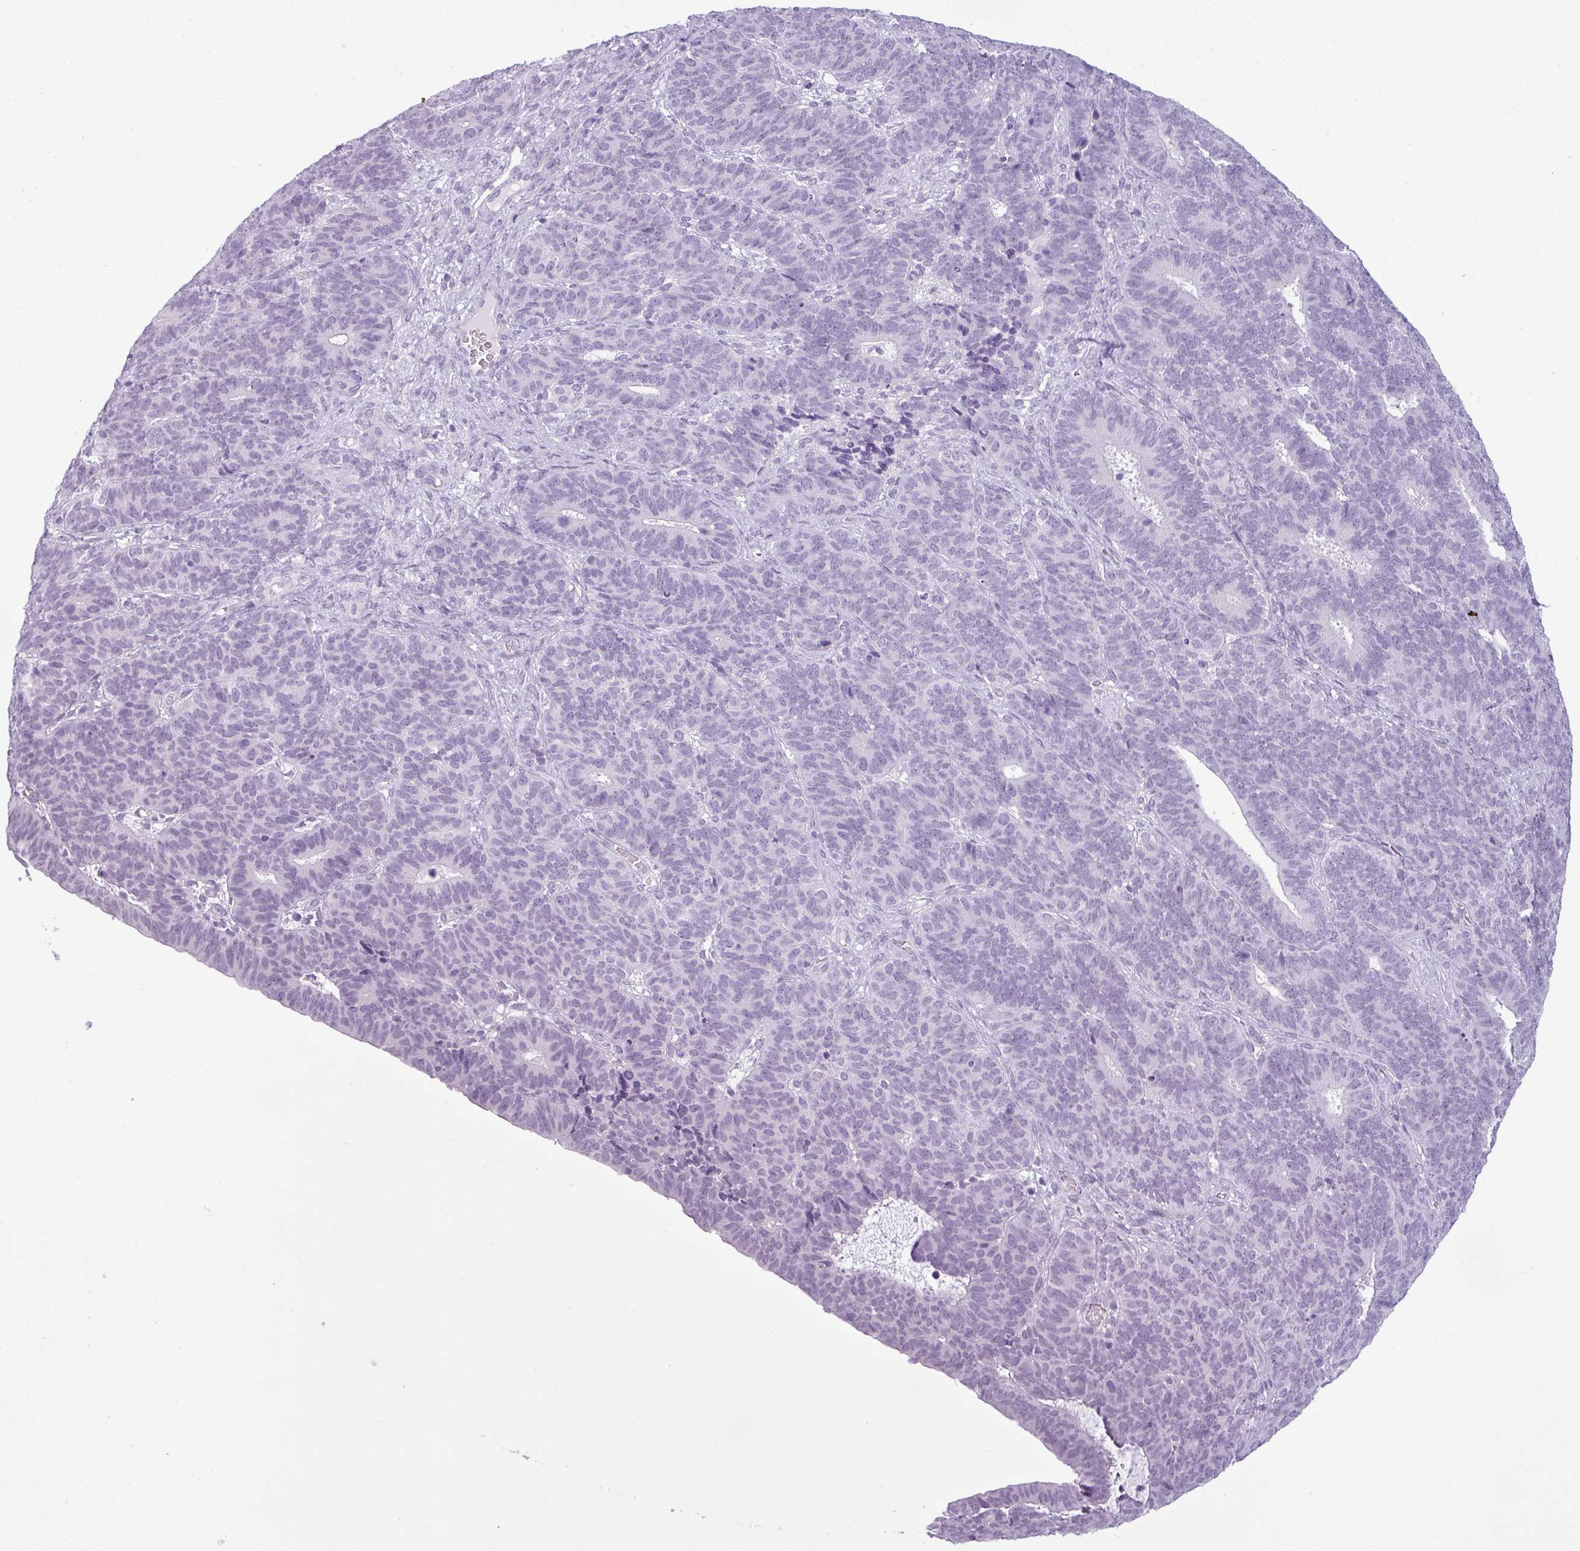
{"staining": {"intensity": "negative", "quantity": "none", "location": "none"}, "tissue": "endometrial cancer", "cell_type": "Tumor cells", "image_type": "cancer", "snomed": [{"axis": "morphology", "description": "Adenocarcinoma, NOS"}, {"axis": "topography", "description": "Endometrium"}], "caption": "A high-resolution micrograph shows immunohistochemistry staining of endometrial adenocarcinoma, which shows no significant staining in tumor cells. (Immunohistochemistry, brightfield microscopy, high magnification).", "gene": "CDH16", "patient": {"sex": "female", "age": 70}}